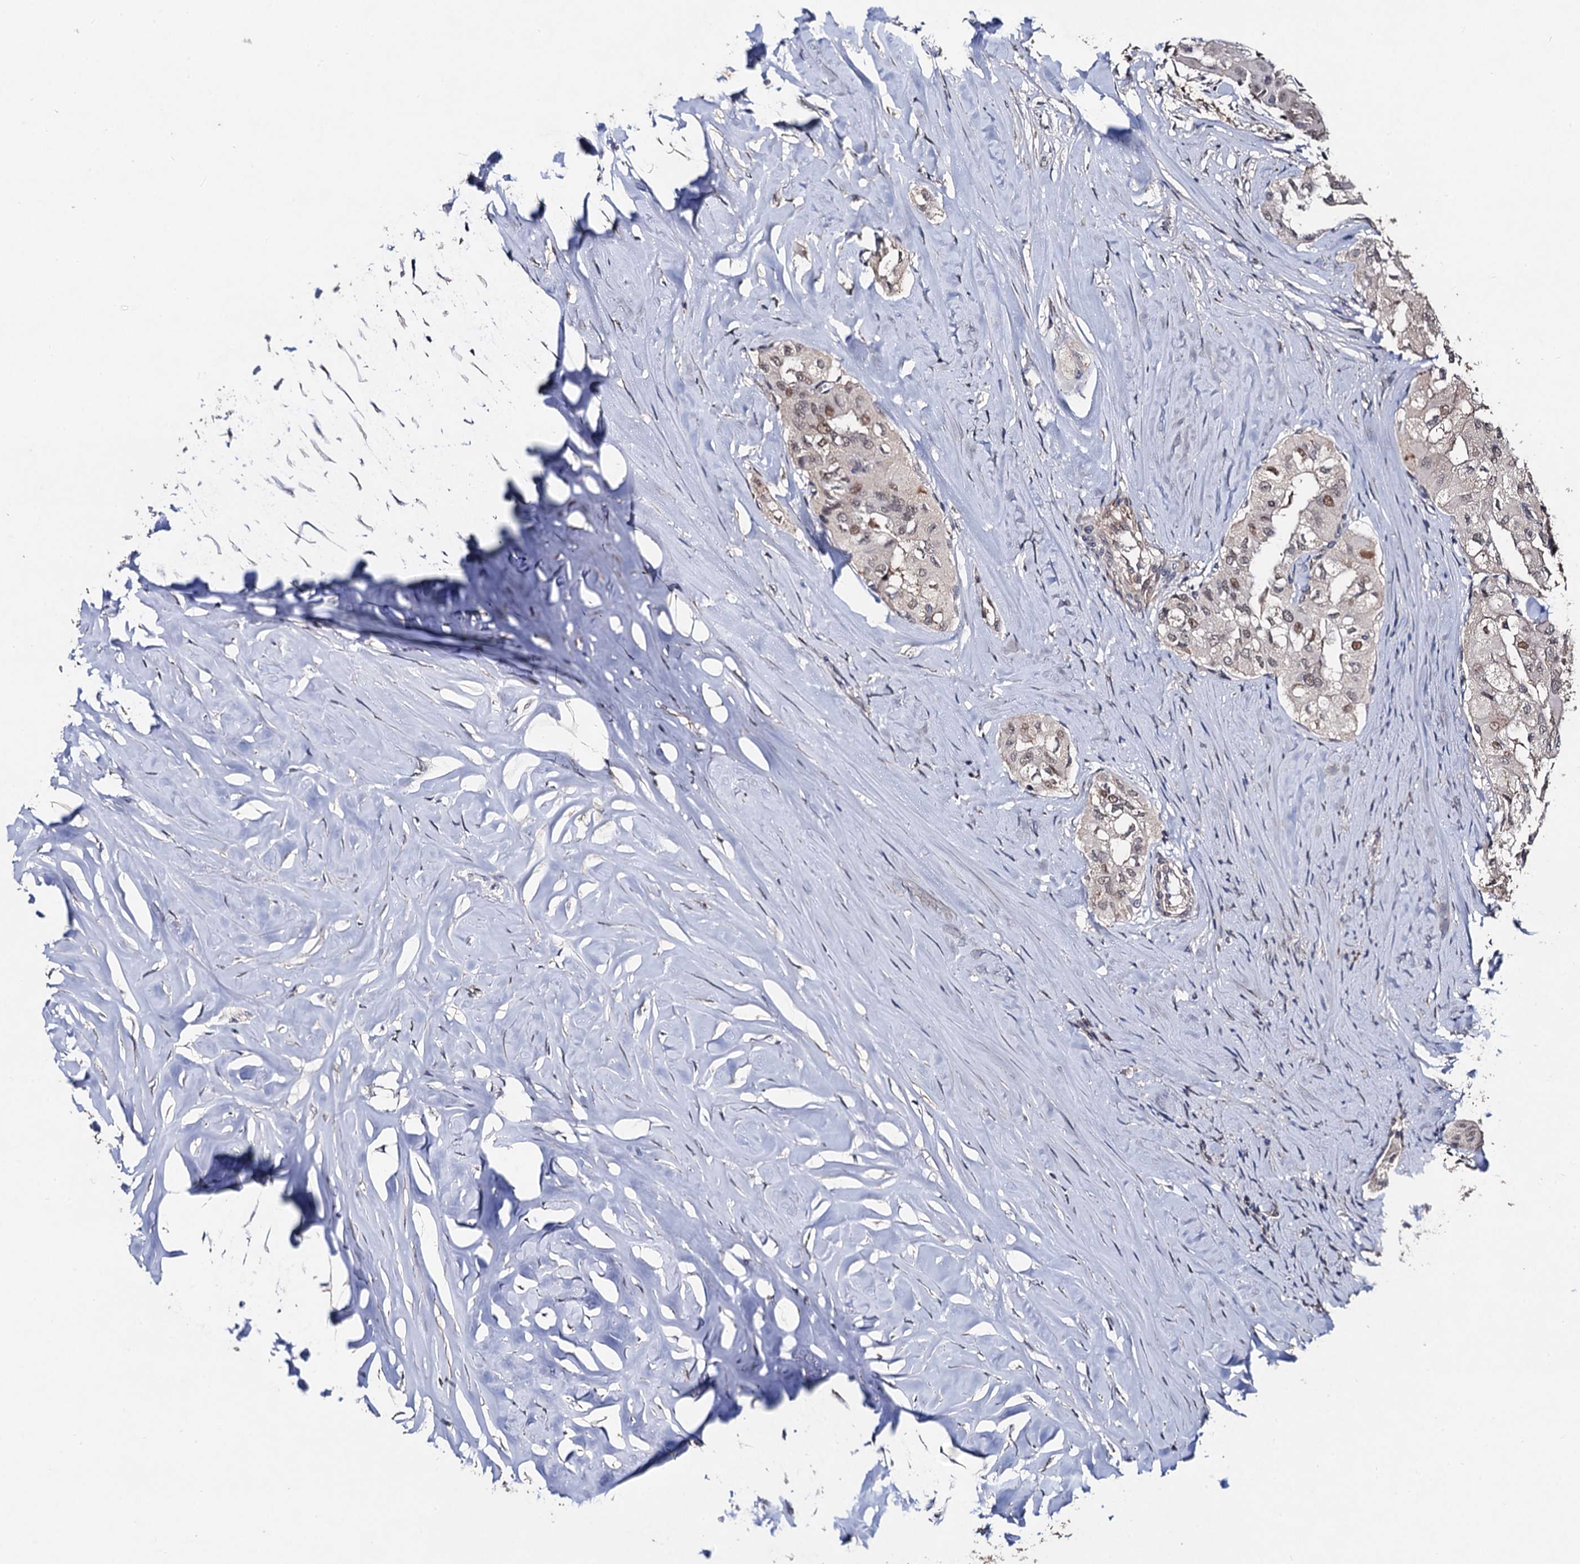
{"staining": {"intensity": "weak", "quantity": "<25%", "location": "nuclear"}, "tissue": "thyroid cancer", "cell_type": "Tumor cells", "image_type": "cancer", "snomed": [{"axis": "morphology", "description": "Papillary adenocarcinoma, NOS"}, {"axis": "topography", "description": "Thyroid gland"}], "caption": "A high-resolution image shows immunohistochemistry staining of thyroid cancer, which exhibits no significant positivity in tumor cells. (Stains: DAB (3,3'-diaminobenzidine) immunohistochemistry (IHC) with hematoxylin counter stain, Microscopy: brightfield microscopy at high magnification).", "gene": "PPTC7", "patient": {"sex": "female", "age": 59}}